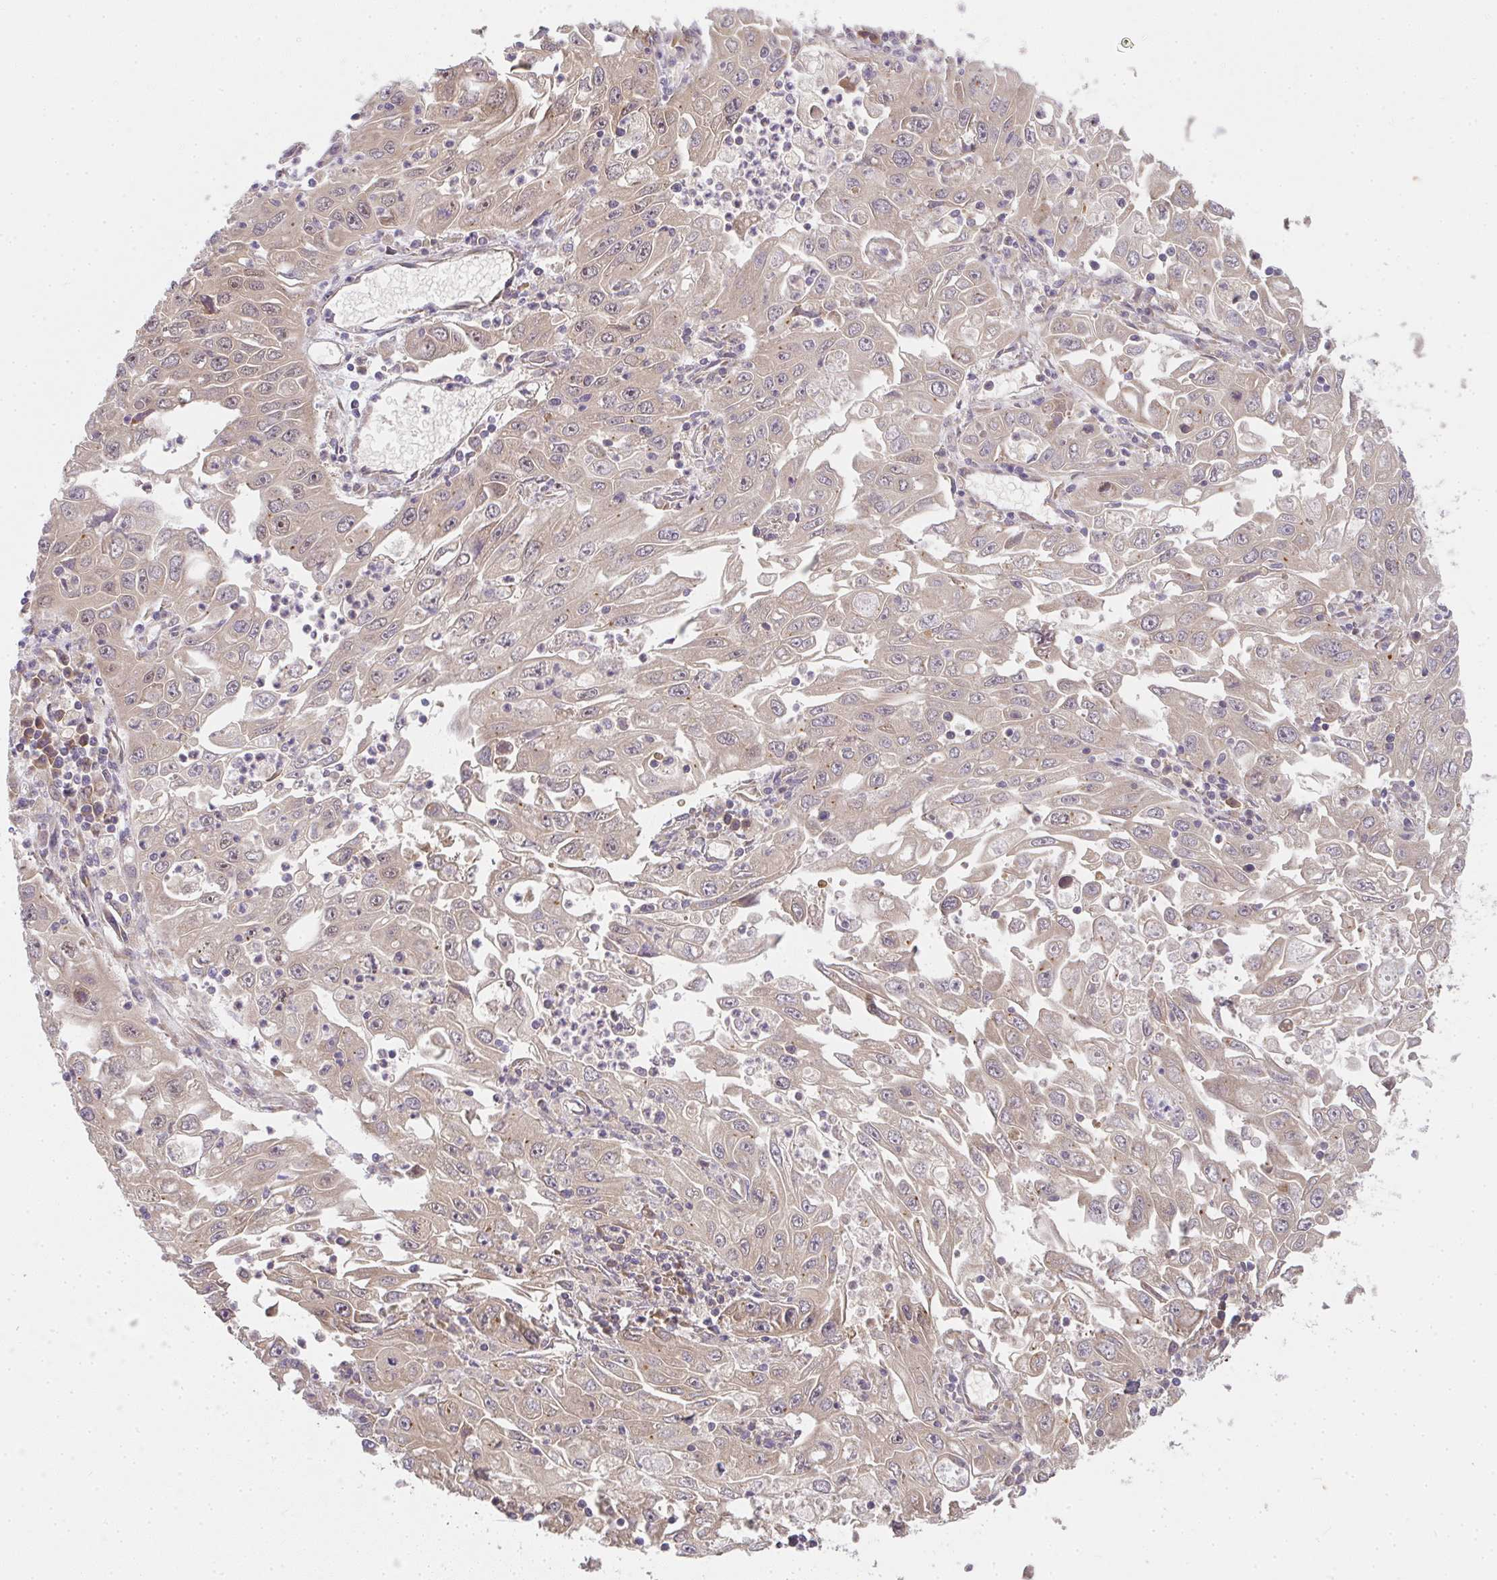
{"staining": {"intensity": "weak", "quantity": ">75%", "location": "cytoplasmic/membranous"}, "tissue": "endometrial cancer", "cell_type": "Tumor cells", "image_type": "cancer", "snomed": [{"axis": "morphology", "description": "Adenocarcinoma, NOS"}, {"axis": "topography", "description": "Uterus"}], "caption": "Endometrial adenocarcinoma stained for a protein (brown) demonstrates weak cytoplasmic/membranous positive expression in about >75% of tumor cells.", "gene": "SLC35B3", "patient": {"sex": "female", "age": 62}}